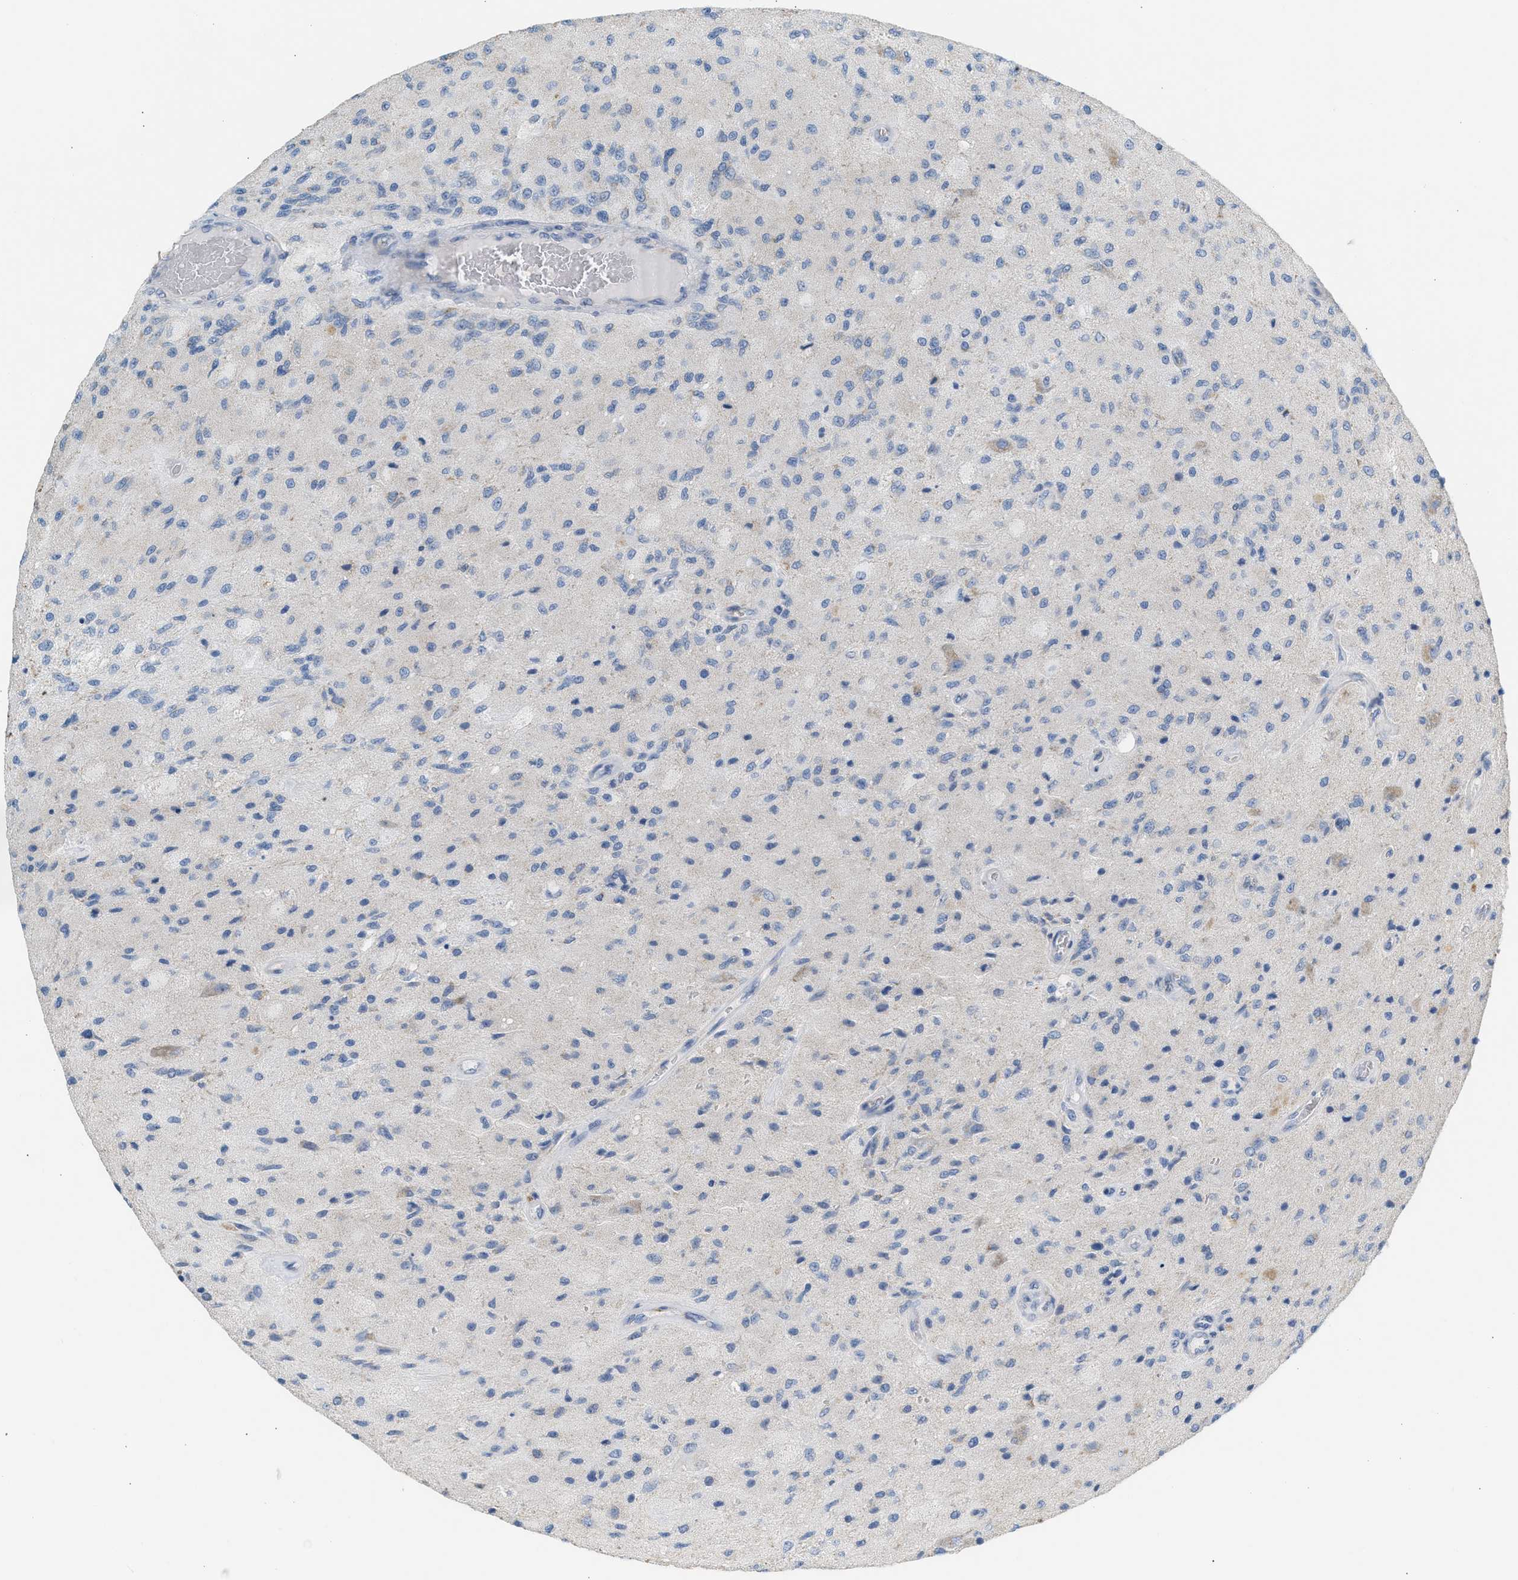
{"staining": {"intensity": "negative", "quantity": "none", "location": "none"}, "tissue": "glioma", "cell_type": "Tumor cells", "image_type": "cancer", "snomed": [{"axis": "morphology", "description": "Normal tissue, NOS"}, {"axis": "morphology", "description": "Glioma, malignant, High grade"}, {"axis": "topography", "description": "Cerebral cortex"}], "caption": "Immunohistochemistry photomicrograph of human glioma stained for a protein (brown), which exhibits no staining in tumor cells. The staining is performed using DAB (3,3'-diaminobenzidine) brown chromogen with nuclei counter-stained in using hematoxylin.", "gene": "NDUFS8", "patient": {"sex": "male", "age": 77}}